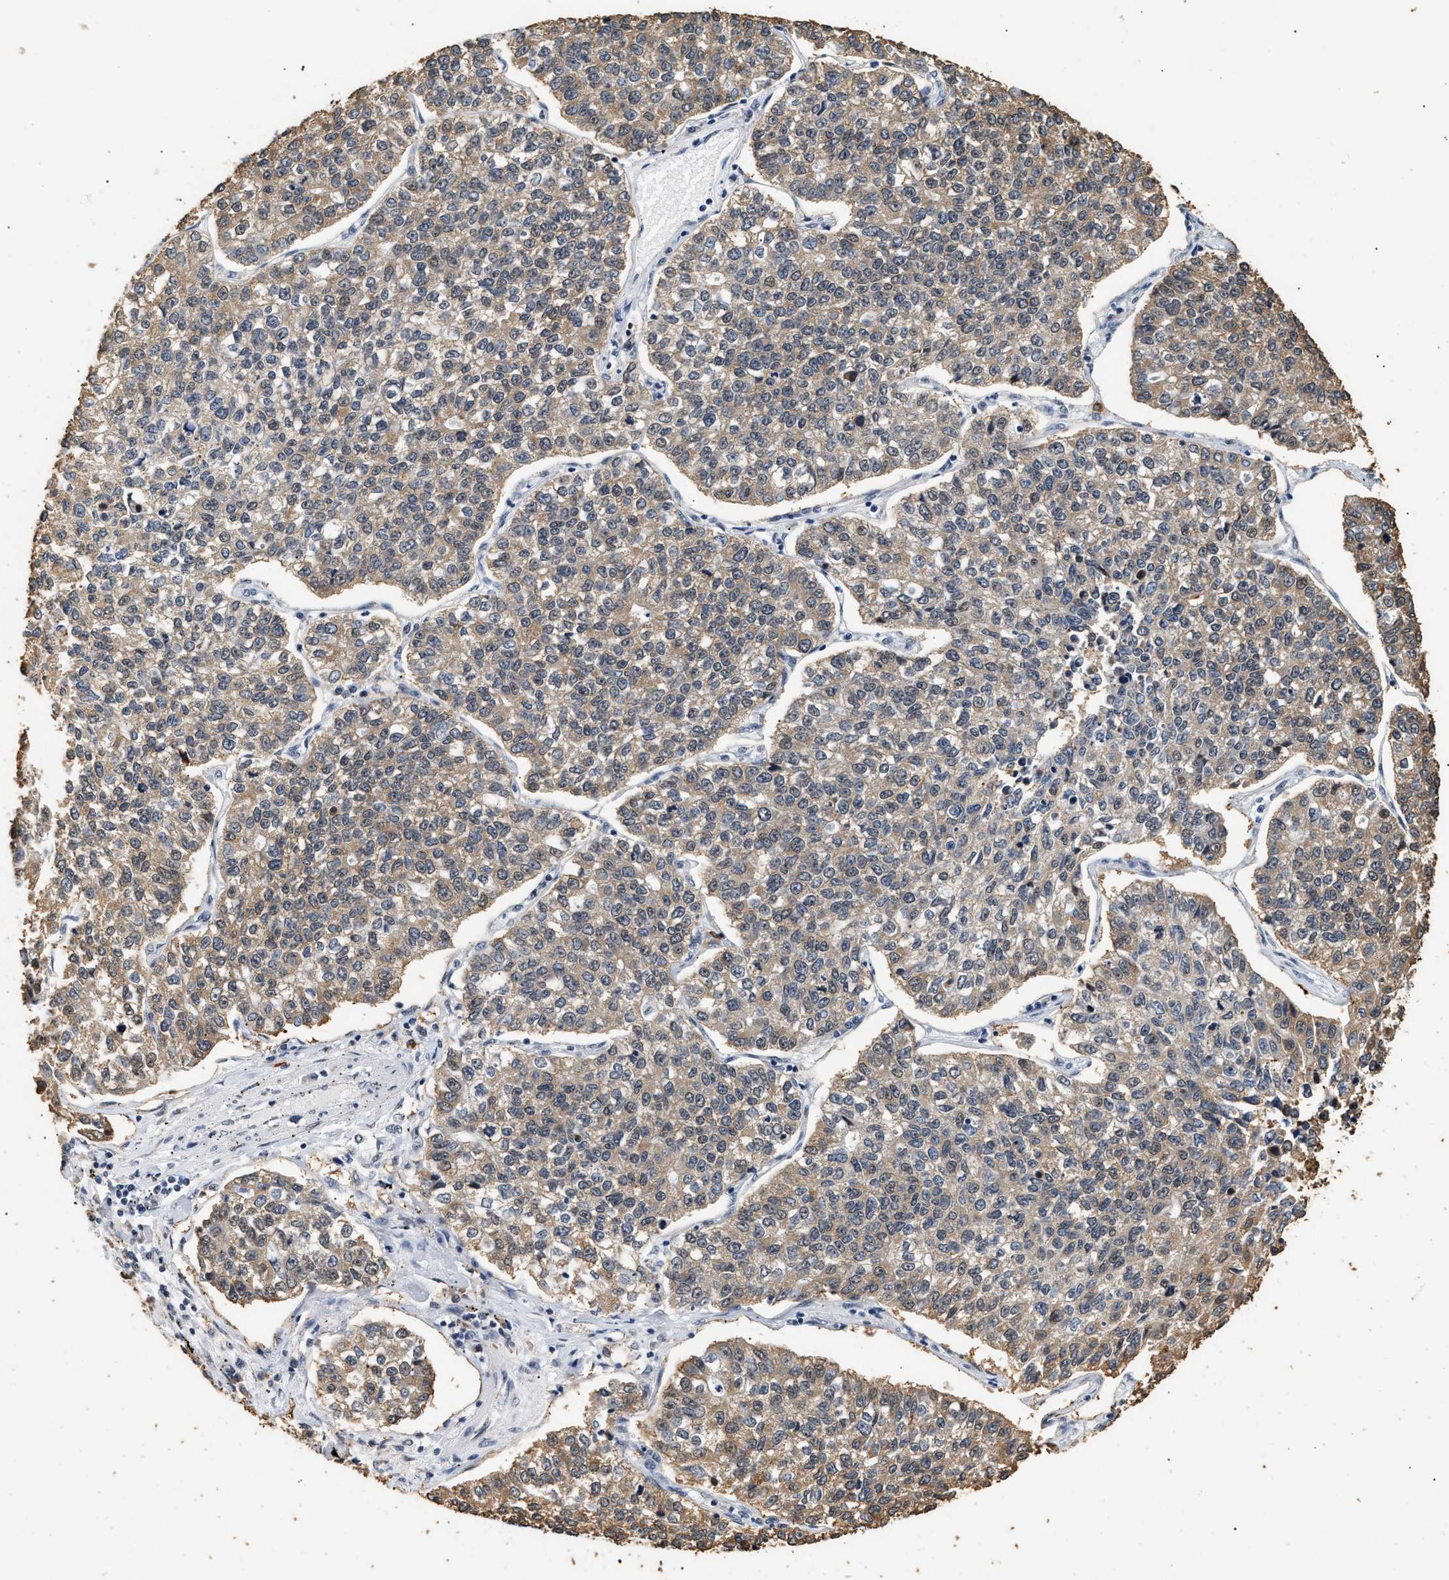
{"staining": {"intensity": "moderate", "quantity": ">75%", "location": "cytoplasmic/membranous"}, "tissue": "lung cancer", "cell_type": "Tumor cells", "image_type": "cancer", "snomed": [{"axis": "morphology", "description": "Adenocarcinoma, NOS"}, {"axis": "topography", "description": "Lung"}], "caption": "This micrograph displays IHC staining of lung cancer, with medium moderate cytoplasmic/membranous expression in approximately >75% of tumor cells.", "gene": "THOC1", "patient": {"sex": "male", "age": 49}}